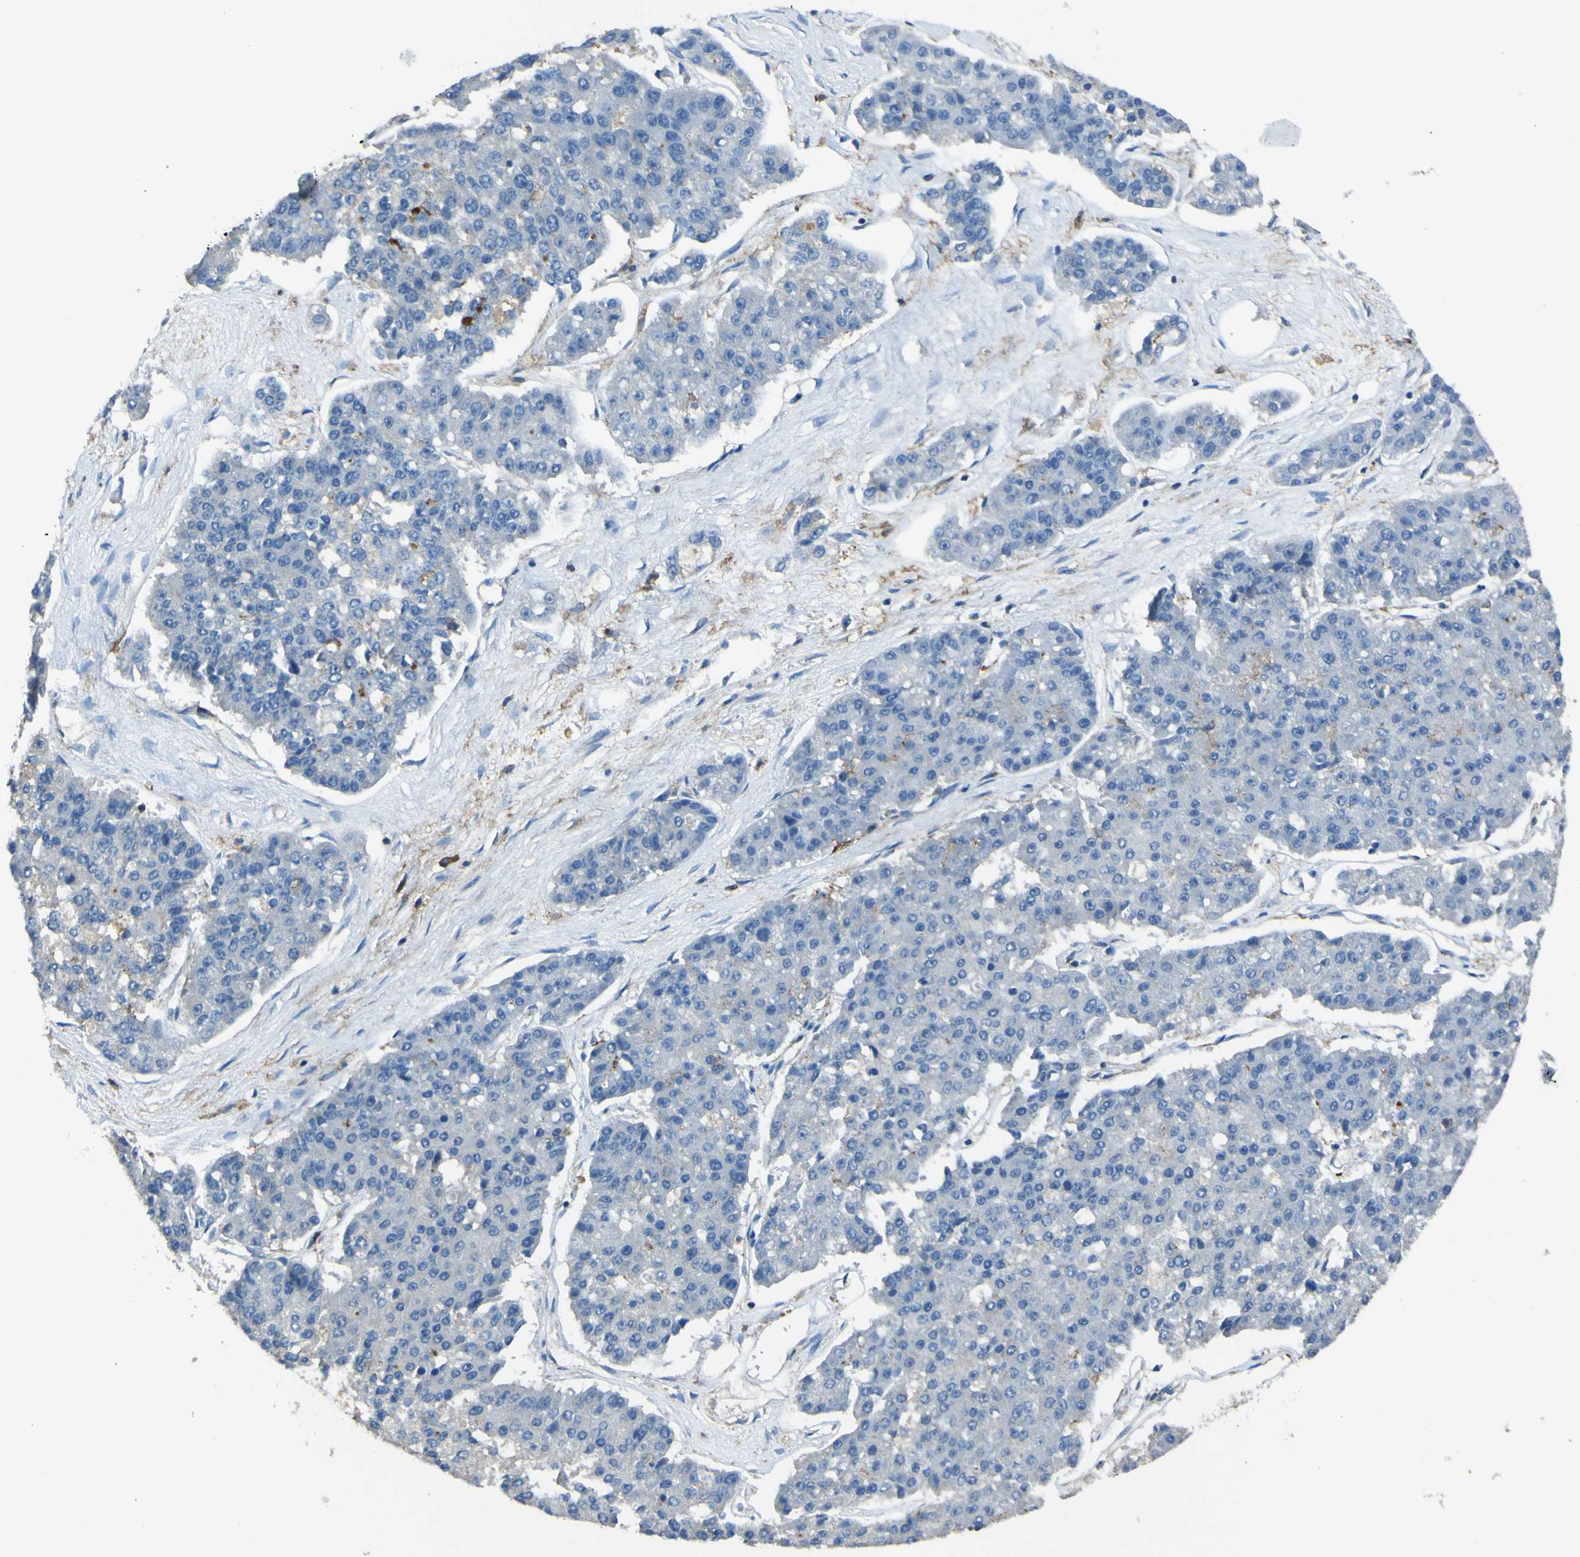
{"staining": {"intensity": "negative", "quantity": "none", "location": "none"}, "tissue": "pancreatic cancer", "cell_type": "Tumor cells", "image_type": "cancer", "snomed": [{"axis": "morphology", "description": "Adenocarcinoma, NOS"}, {"axis": "topography", "description": "Pancreas"}], "caption": "DAB immunohistochemical staining of pancreatic cancer demonstrates no significant staining in tumor cells.", "gene": "LAIR1", "patient": {"sex": "male", "age": 50}}